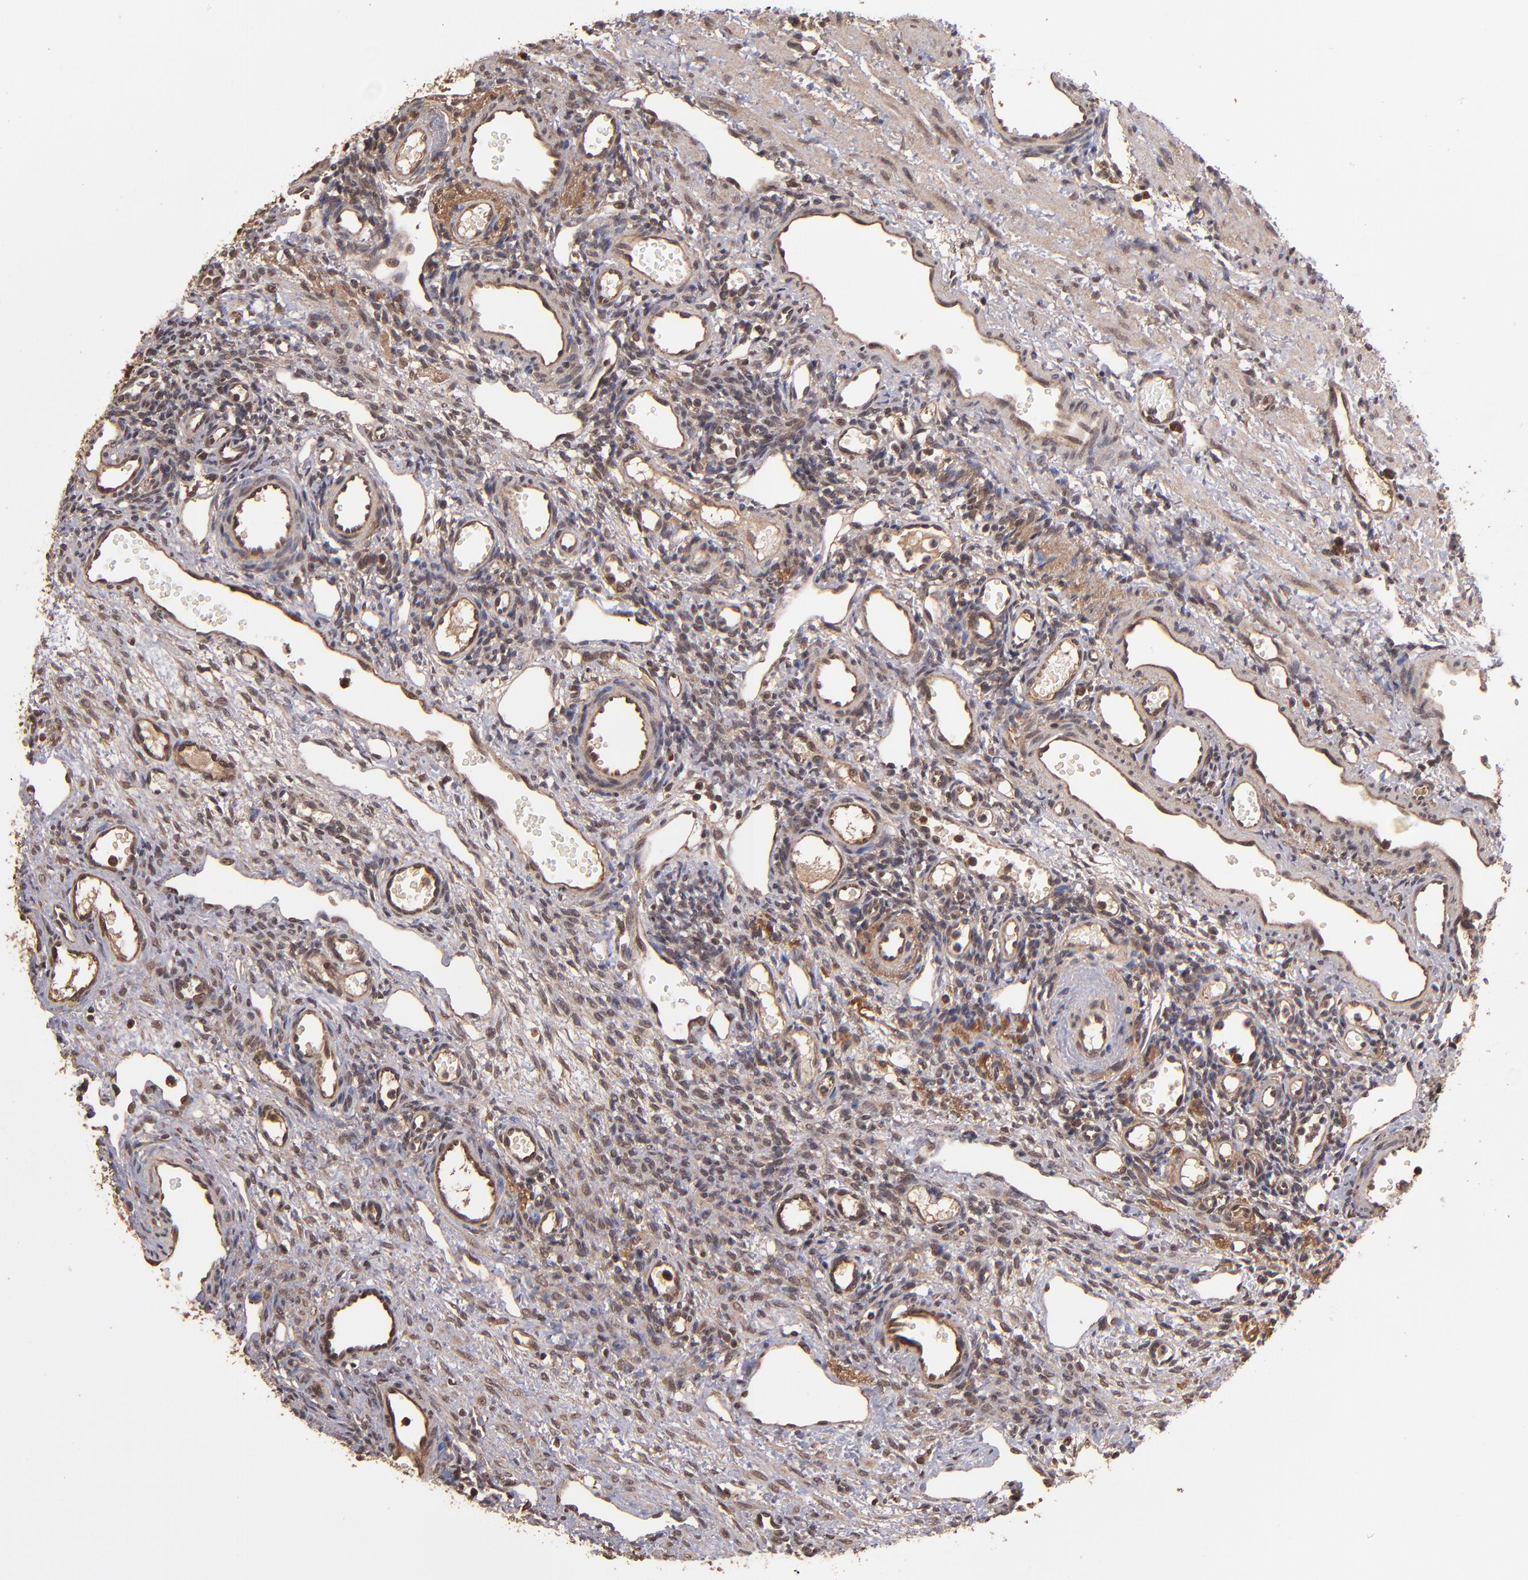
{"staining": {"intensity": "moderate", "quantity": ">75%", "location": "cytoplasmic/membranous"}, "tissue": "ovary", "cell_type": "Follicle cells", "image_type": "normal", "snomed": [{"axis": "morphology", "description": "Normal tissue, NOS"}, {"axis": "topography", "description": "Ovary"}], "caption": "Follicle cells demonstrate medium levels of moderate cytoplasmic/membranous positivity in about >75% of cells in normal human ovary.", "gene": "NFE2L2", "patient": {"sex": "female", "age": 33}}